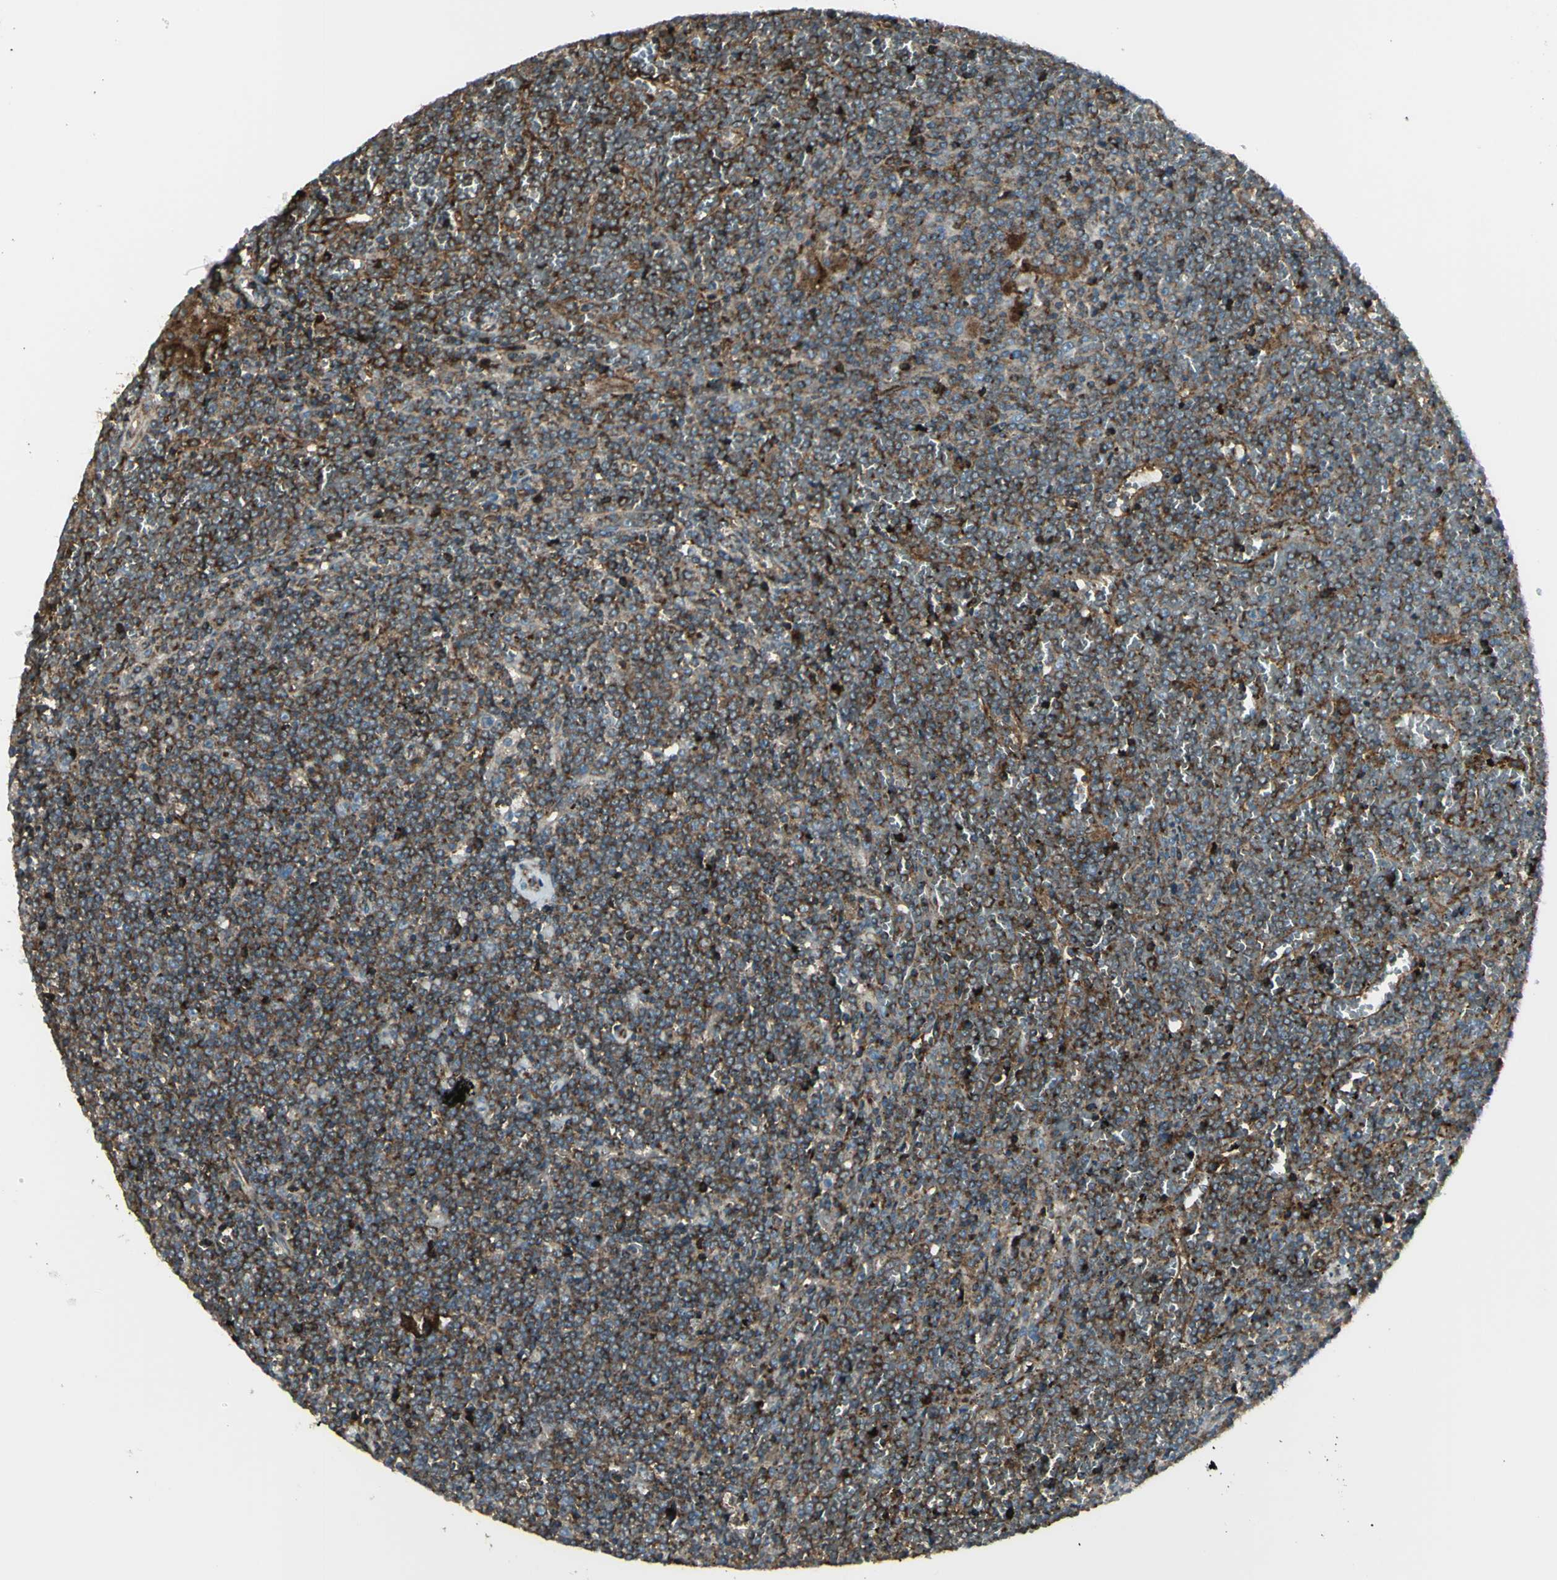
{"staining": {"intensity": "strong", "quantity": "25%-75%", "location": "cytoplasmic/membranous"}, "tissue": "lymphoma", "cell_type": "Tumor cells", "image_type": "cancer", "snomed": [{"axis": "morphology", "description": "Malignant lymphoma, non-Hodgkin's type, Low grade"}, {"axis": "topography", "description": "Spleen"}], "caption": "Malignant lymphoma, non-Hodgkin's type (low-grade) stained with a brown dye reveals strong cytoplasmic/membranous positive expression in approximately 25%-75% of tumor cells.", "gene": "NAPA", "patient": {"sex": "female", "age": 19}}